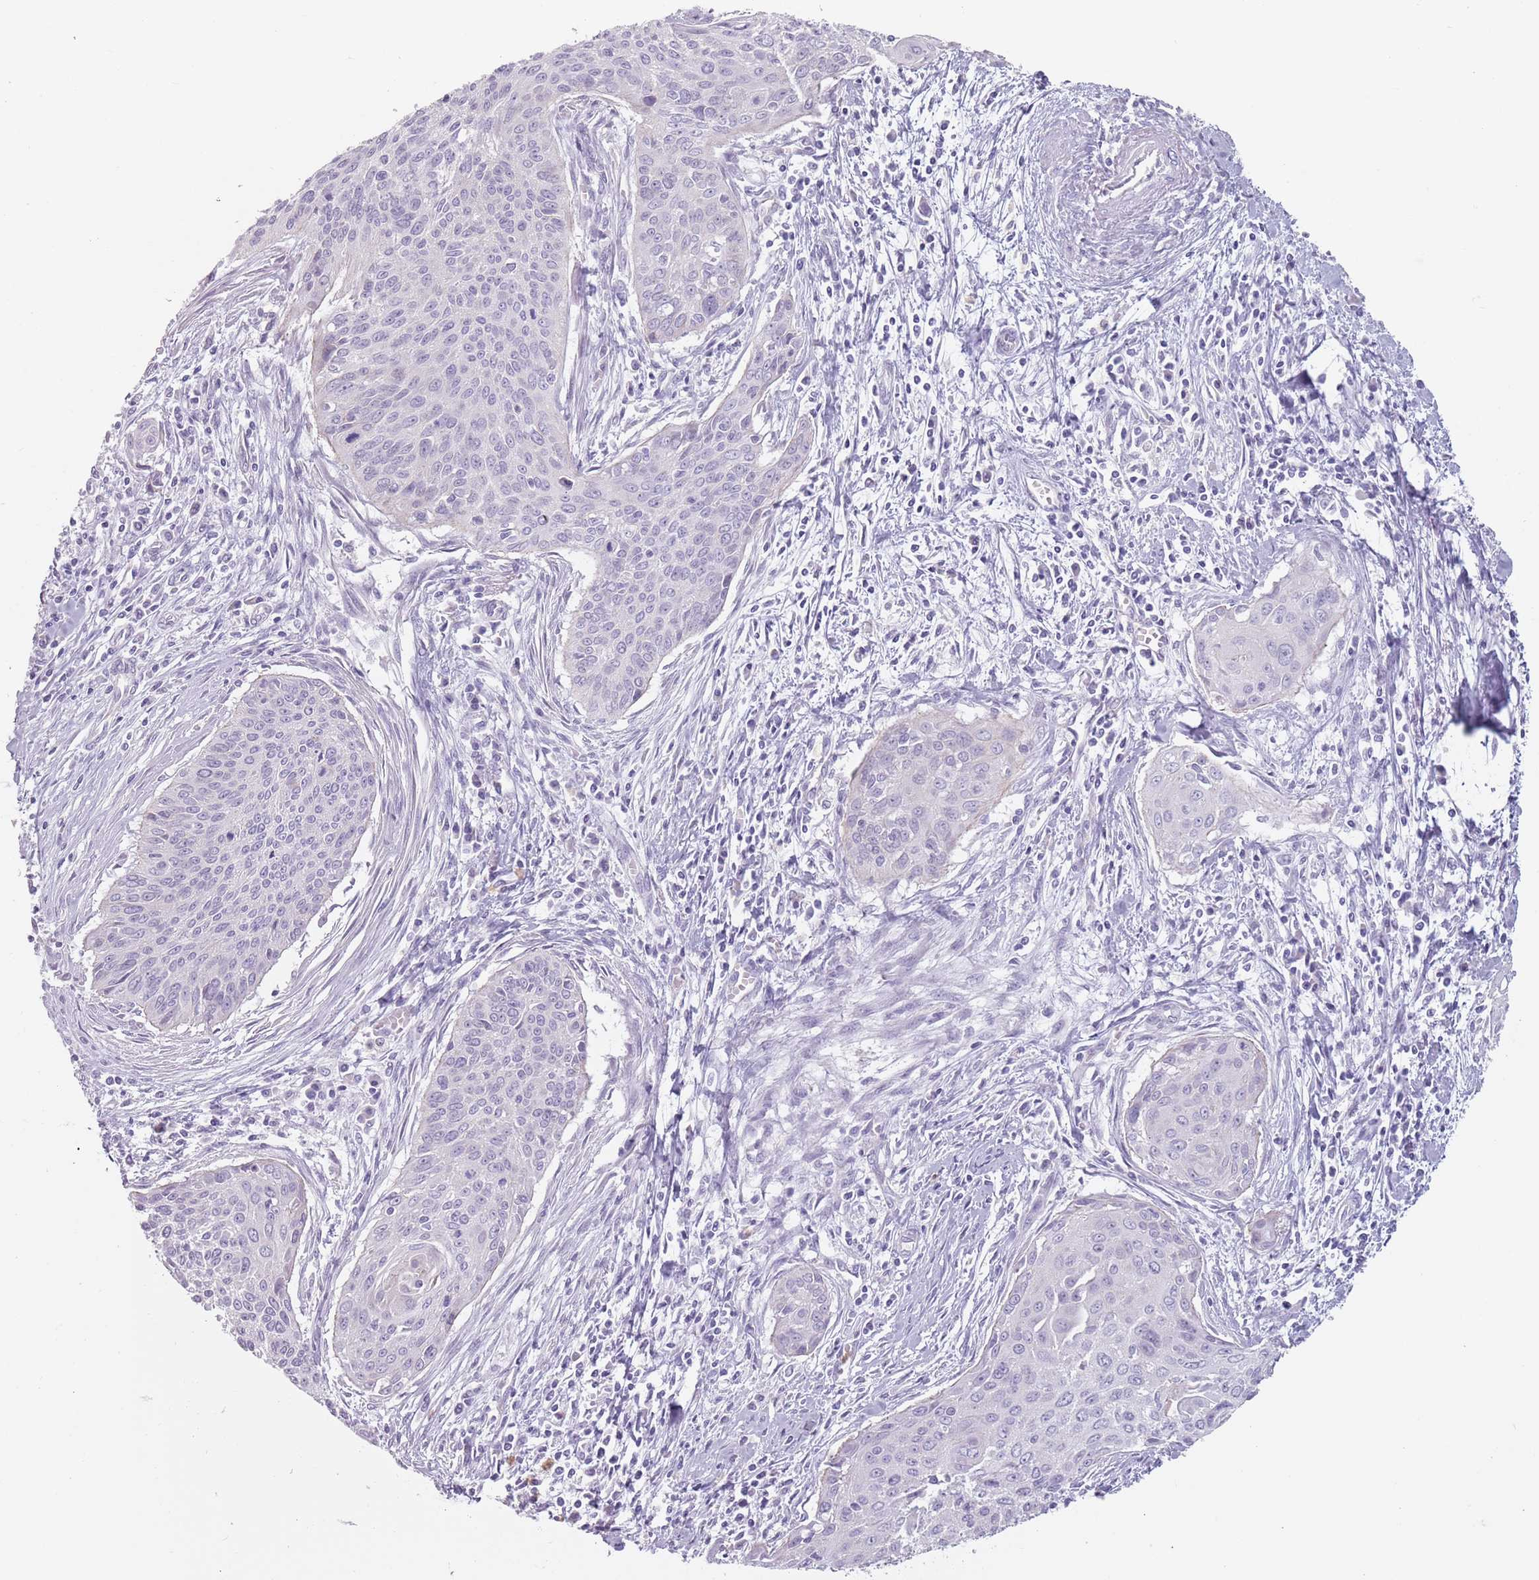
{"staining": {"intensity": "negative", "quantity": "none", "location": "none"}, "tissue": "cervical cancer", "cell_type": "Tumor cells", "image_type": "cancer", "snomed": [{"axis": "morphology", "description": "Squamous cell carcinoma, NOS"}, {"axis": "topography", "description": "Cervix"}], "caption": "Immunohistochemistry of human cervical squamous cell carcinoma shows no expression in tumor cells. (Immunohistochemistry, brightfield microscopy, high magnification).", "gene": "ZNF584", "patient": {"sex": "female", "age": 55}}